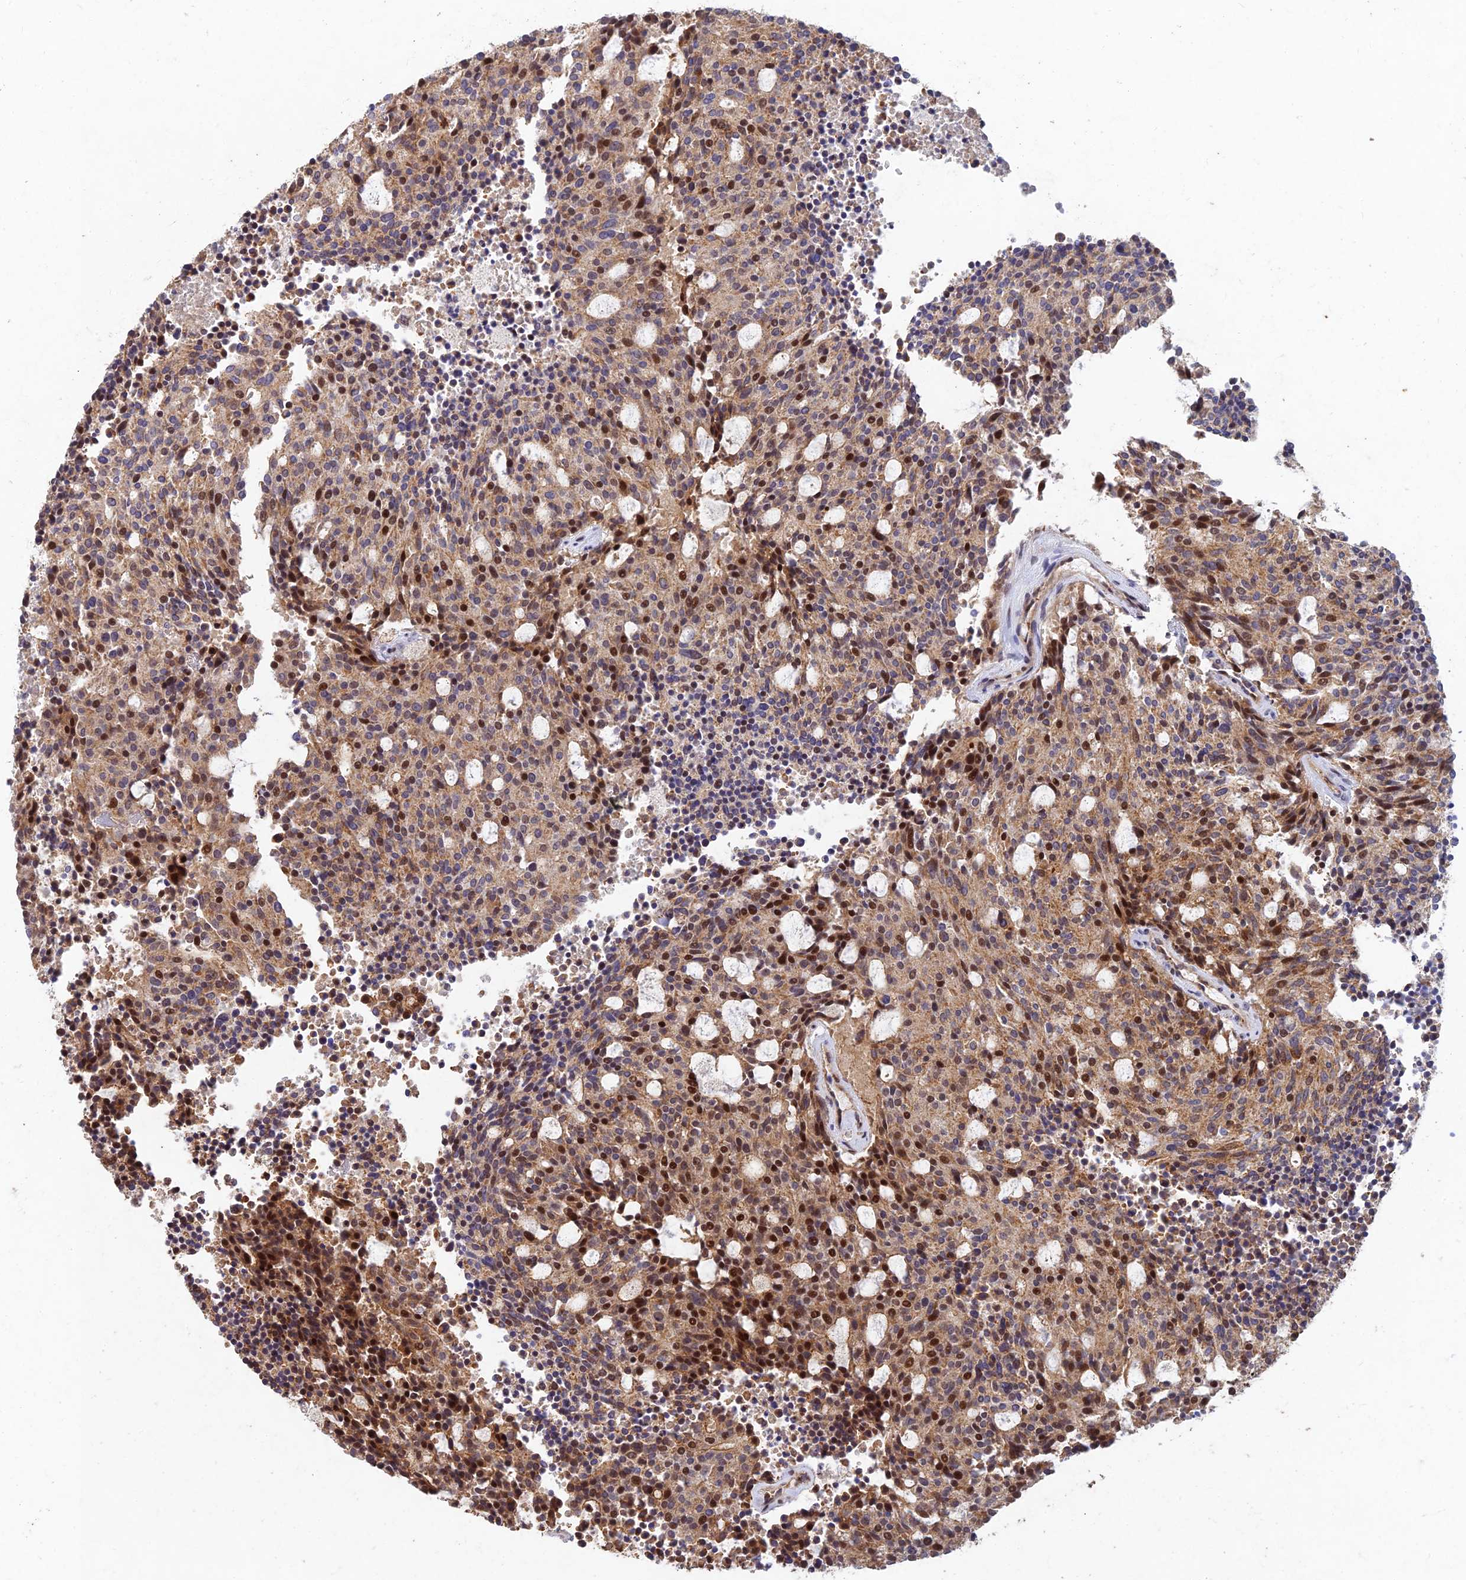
{"staining": {"intensity": "moderate", "quantity": "25%-75%", "location": "nuclear"}, "tissue": "carcinoid", "cell_type": "Tumor cells", "image_type": "cancer", "snomed": [{"axis": "morphology", "description": "Carcinoid, malignant, NOS"}, {"axis": "topography", "description": "Pancreas"}], "caption": "Carcinoid tissue reveals moderate nuclear positivity in approximately 25%-75% of tumor cells", "gene": "RELCH", "patient": {"sex": "female", "age": 54}}